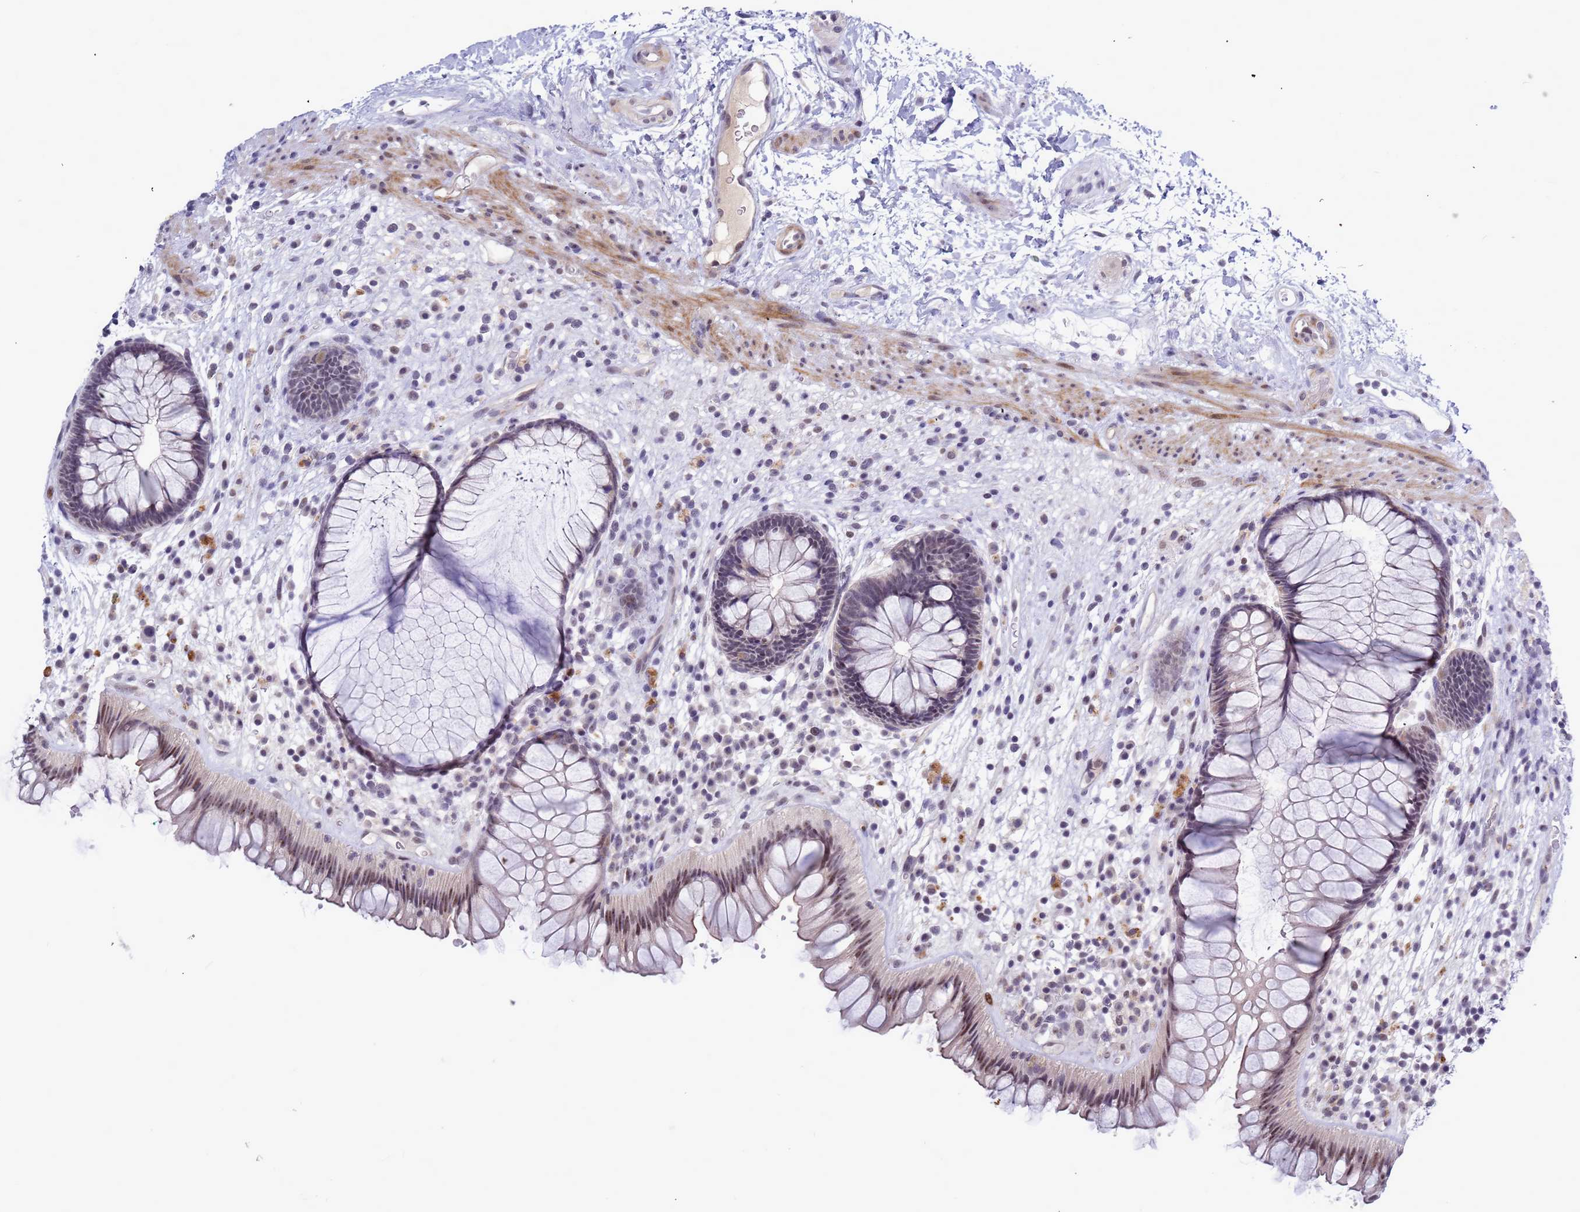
{"staining": {"intensity": "weak", "quantity": "25%-75%", "location": "nuclear"}, "tissue": "rectum", "cell_type": "Glandular cells", "image_type": "normal", "snomed": [{"axis": "morphology", "description": "Normal tissue, NOS"}, {"axis": "topography", "description": "Rectum"}], "caption": "This micrograph shows unremarkable rectum stained with IHC to label a protein in brown. The nuclear of glandular cells show weak positivity for the protein. Nuclei are counter-stained blue.", "gene": "CXorf65", "patient": {"sex": "male", "age": 51}}